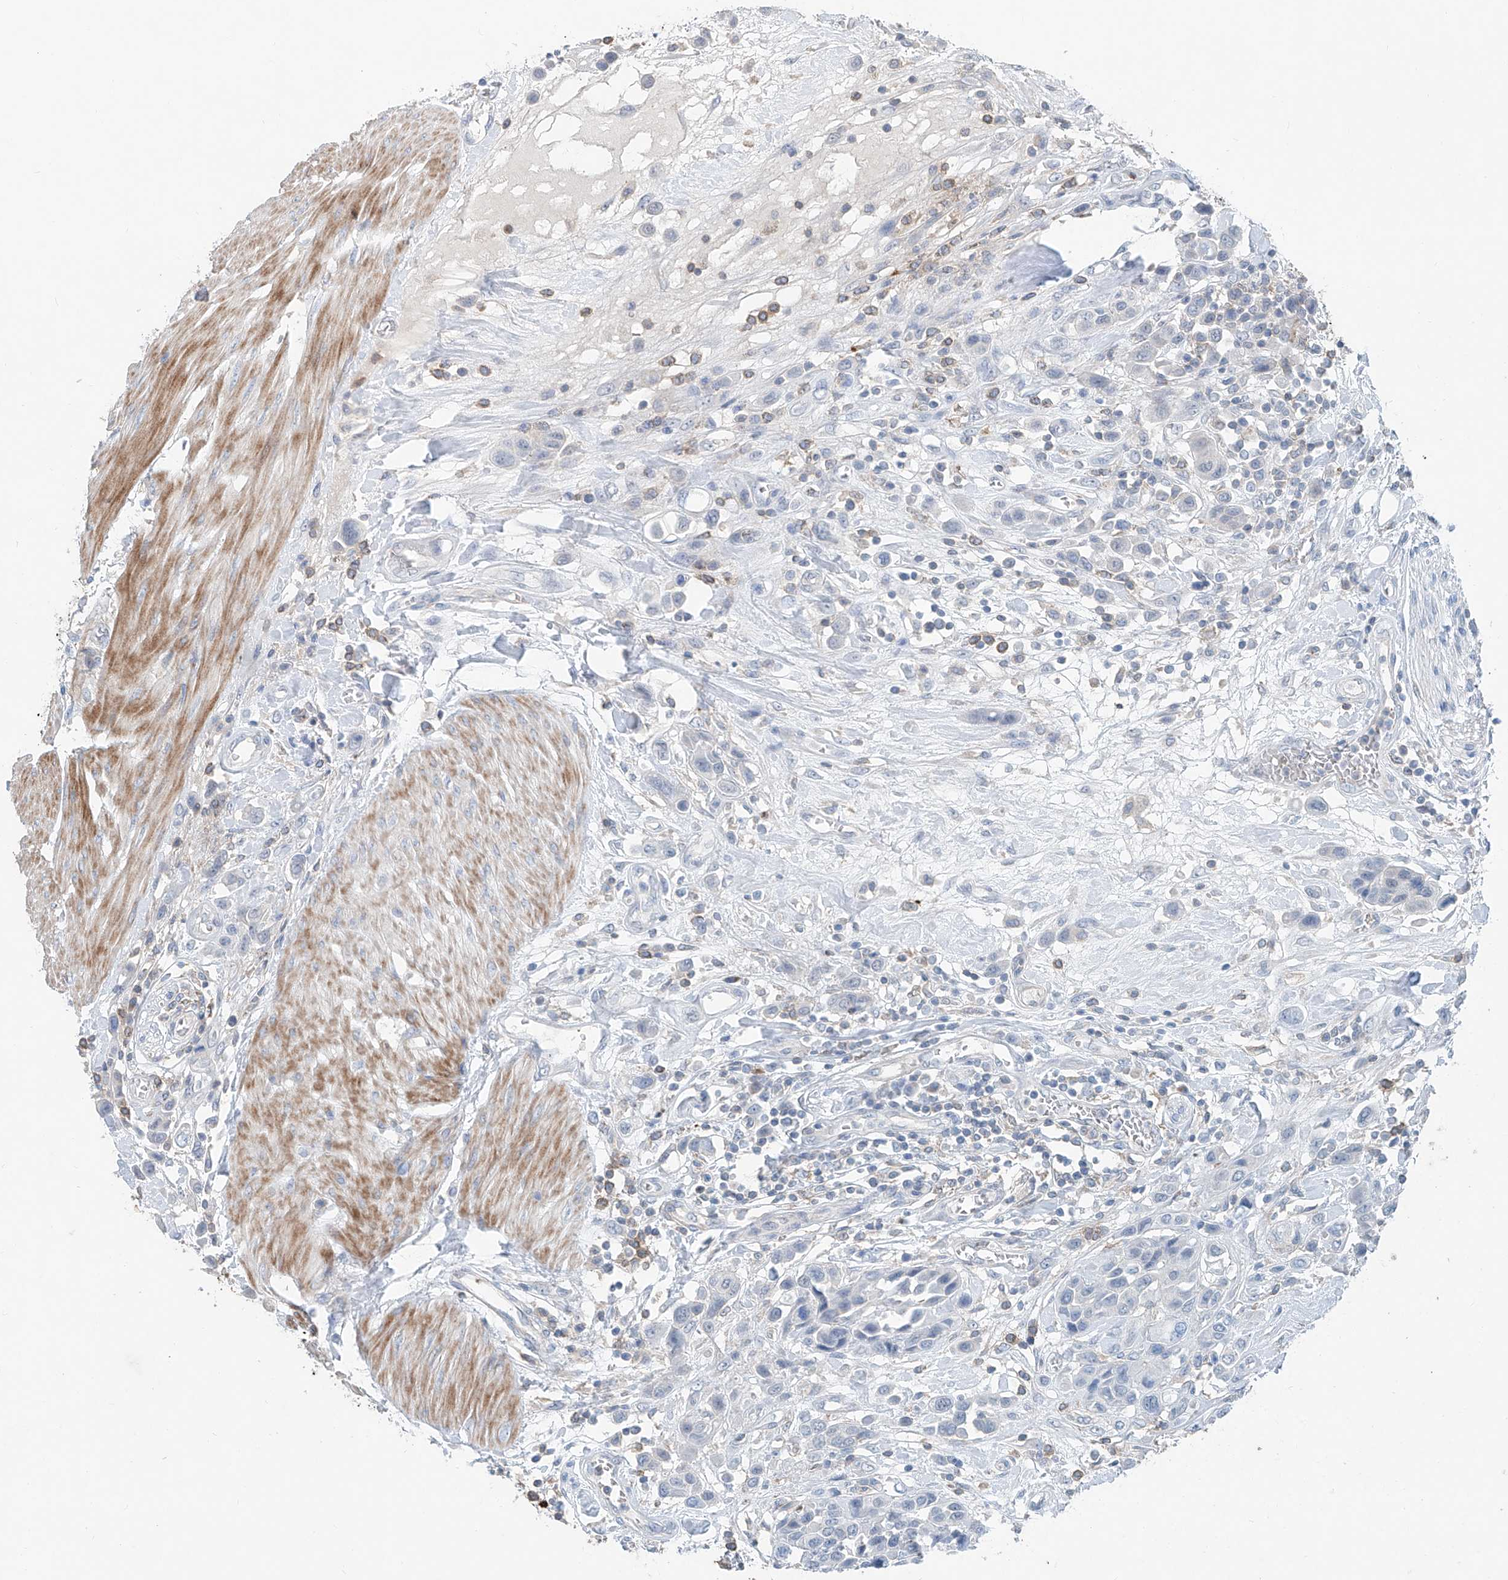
{"staining": {"intensity": "negative", "quantity": "none", "location": "none"}, "tissue": "urothelial cancer", "cell_type": "Tumor cells", "image_type": "cancer", "snomed": [{"axis": "morphology", "description": "Urothelial carcinoma, High grade"}, {"axis": "topography", "description": "Urinary bladder"}], "caption": "Protein analysis of urothelial cancer shows no significant expression in tumor cells.", "gene": "ANKRD34A", "patient": {"sex": "male", "age": 50}}